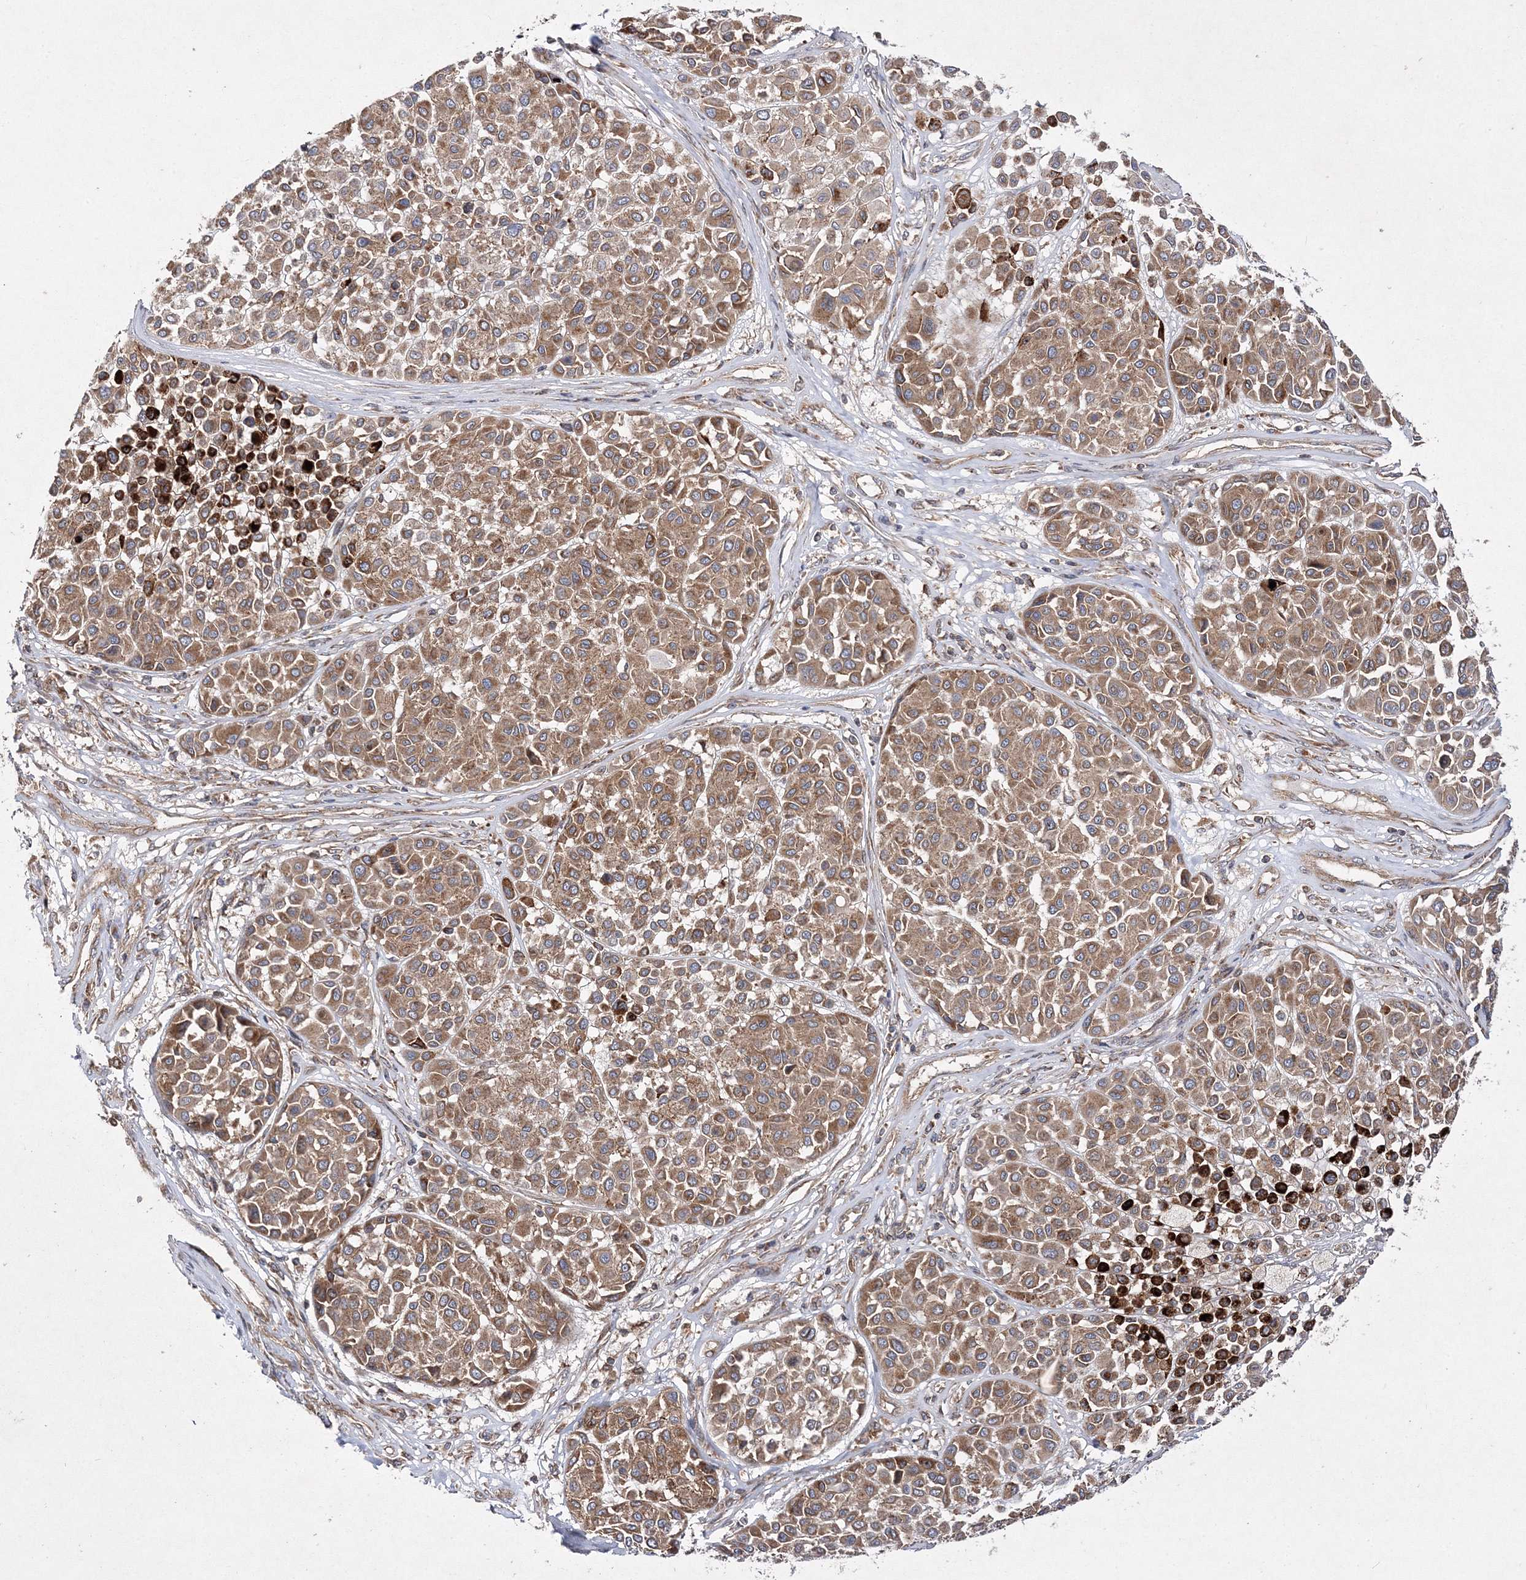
{"staining": {"intensity": "moderate", "quantity": ">75%", "location": "cytoplasmic/membranous"}, "tissue": "melanoma", "cell_type": "Tumor cells", "image_type": "cancer", "snomed": [{"axis": "morphology", "description": "Malignant melanoma, Metastatic site"}, {"axis": "topography", "description": "Soft tissue"}], "caption": "Melanoma stained with DAB (3,3'-diaminobenzidine) immunohistochemistry (IHC) shows medium levels of moderate cytoplasmic/membranous positivity in approximately >75% of tumor cells. (DAB = brown stain, brightfield microscopy at high magnification).", "gene": "DNAJC13", "patient": {"sex": "male", "age": 41}}